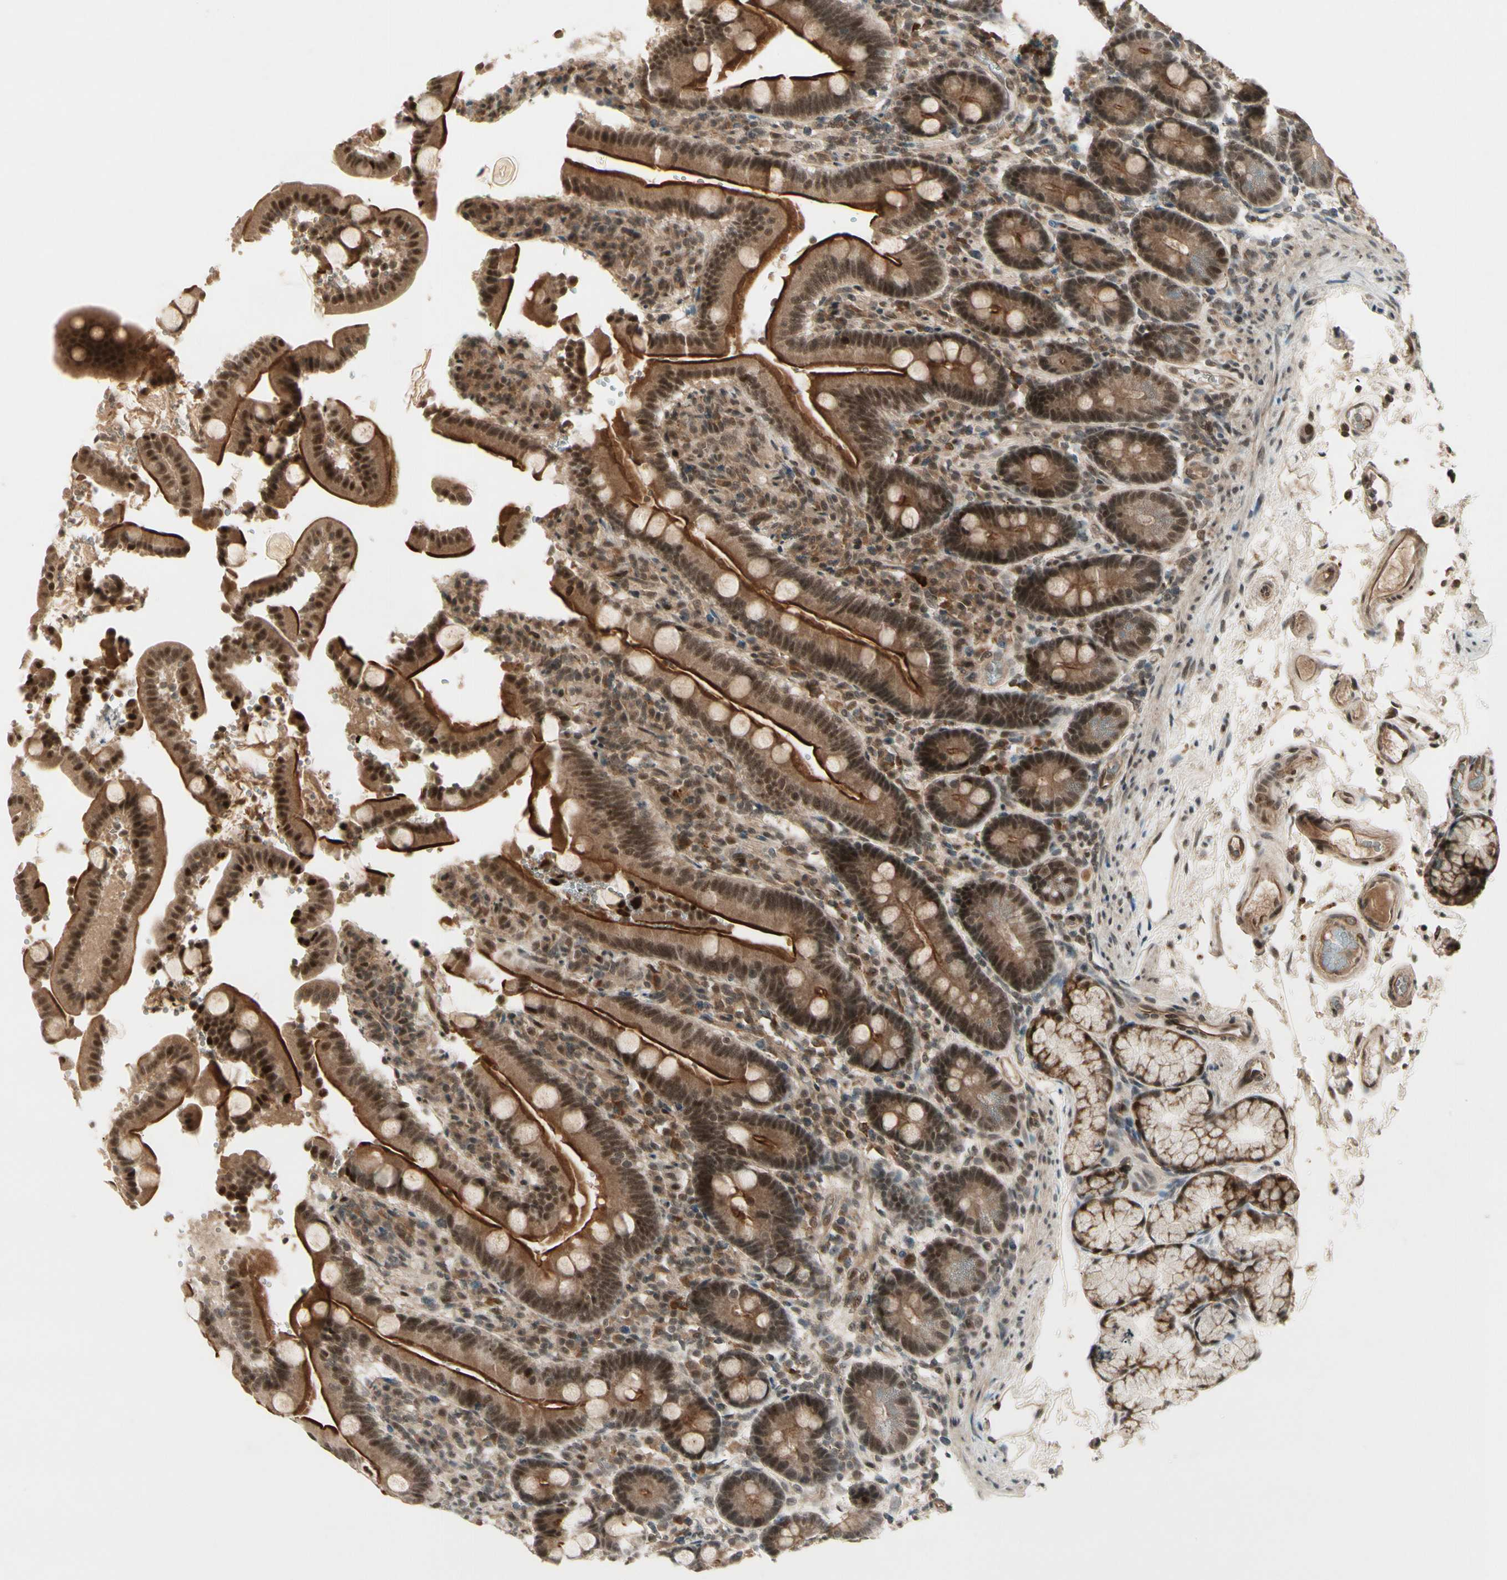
{"staining": {"intensity": "weak", "quantity": ">75%", "location": "cytoplasmic/membranous,nuclear"}, "tissue": "duodenum", "cell_type": "Glandular cells", "image_type": "normal", "snomed": [{"axis": "morphology", "description": "Normal tissue, NOS"}, {"axis": "topography", "description": "Small intestine, NOS"}], "caption": "Duodenum stained for a protein shows weak cytoplasmic/membranous,nuclear positivity in glandular cells.", "gene": "CDK11A", "patient": {"sex": "female", "age": 71}}